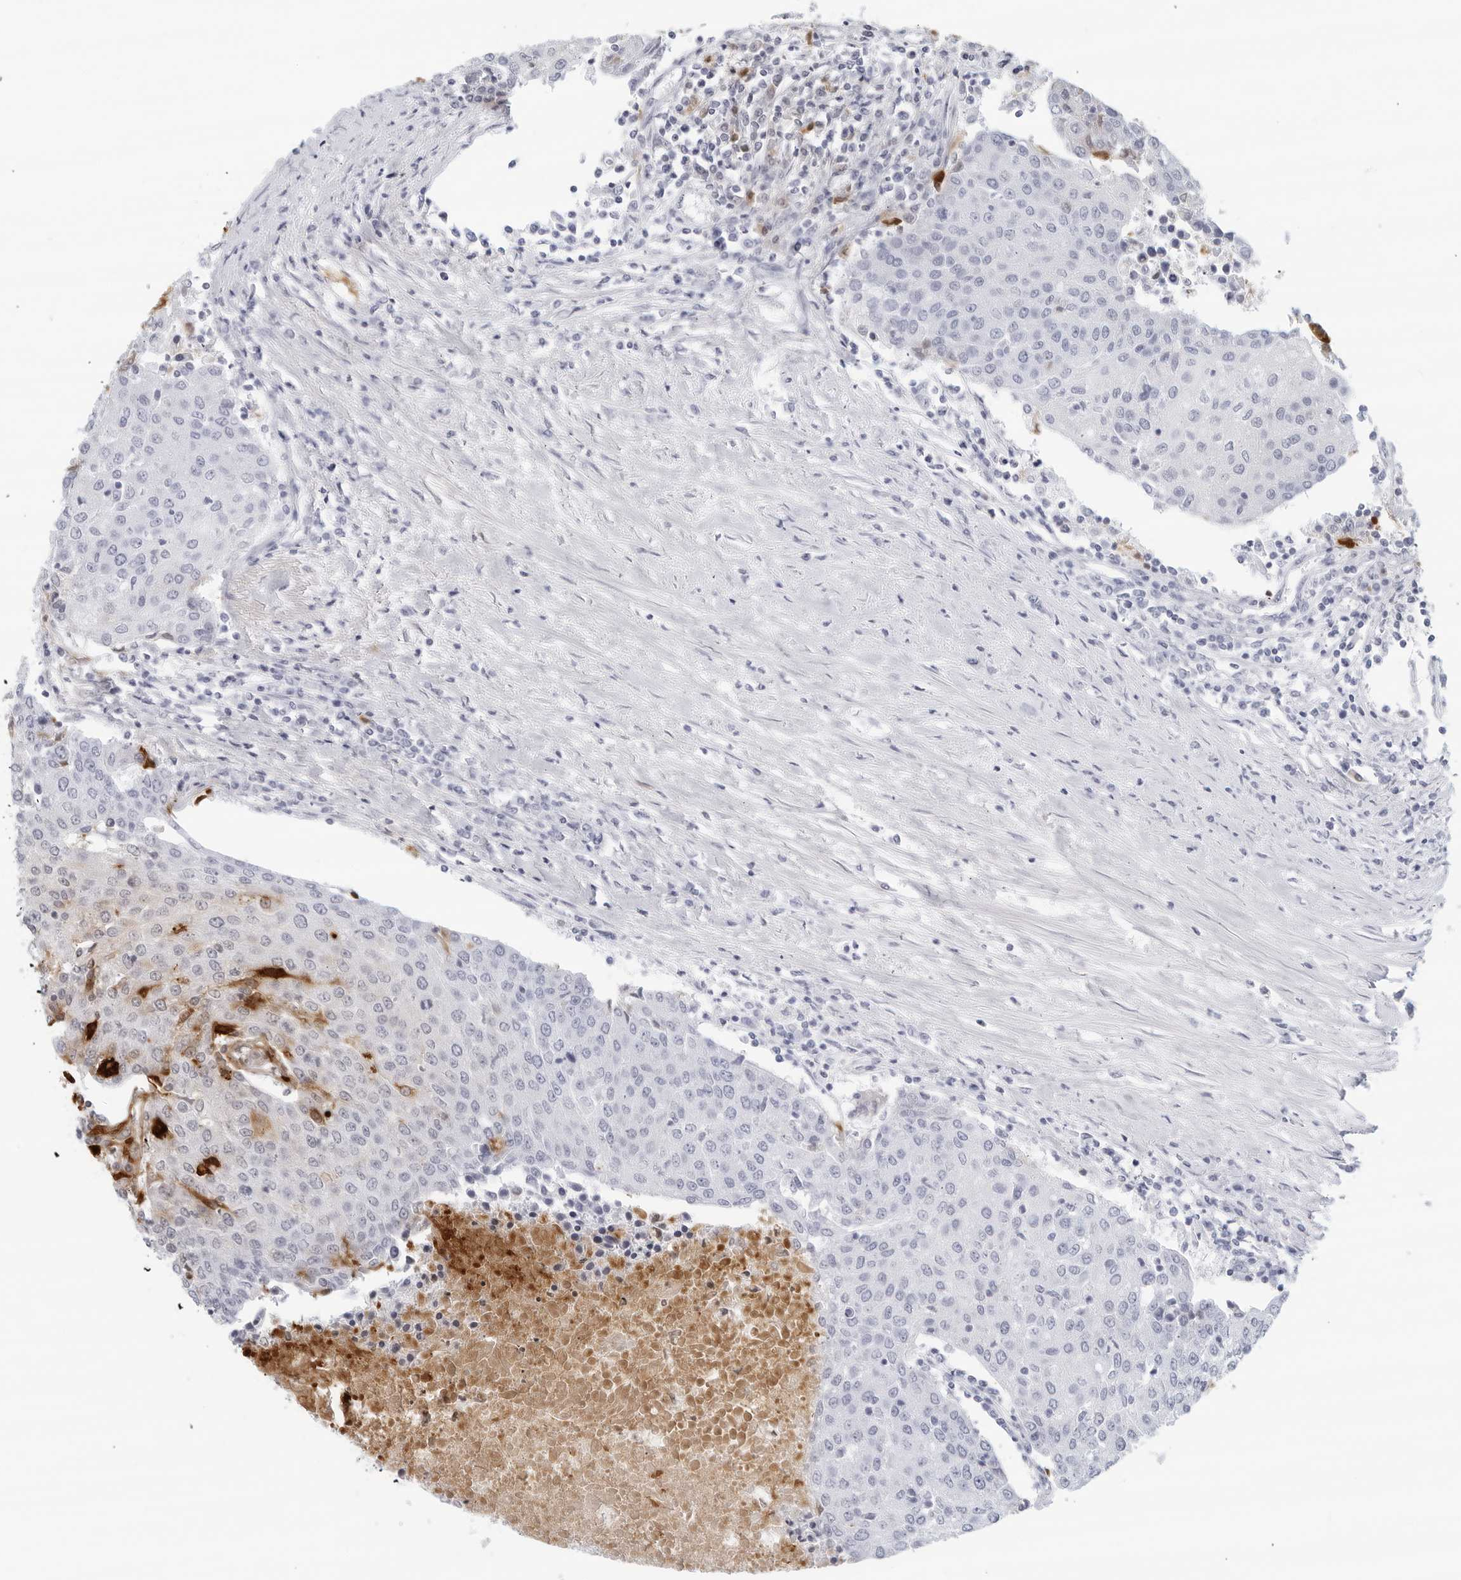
{"staining": {"intensity": "negative", "quantity": "none", "location": "none"}, "tissue": "urothelial cancer", "cell_type": "Tumor cells", "image_type": "cancer", "snomed": [{"axis": "morphology", "description": "Urothelial carcinoma, High grade"}, {"axis": "topography", "description": "Urinary bladder"}], "caption": "This is a micrograph of IHC staining of urothelial cancer, which shows no expression in tumor cells.", "gene": "FGG", "patient": {"sex": "female", "age": 85}}